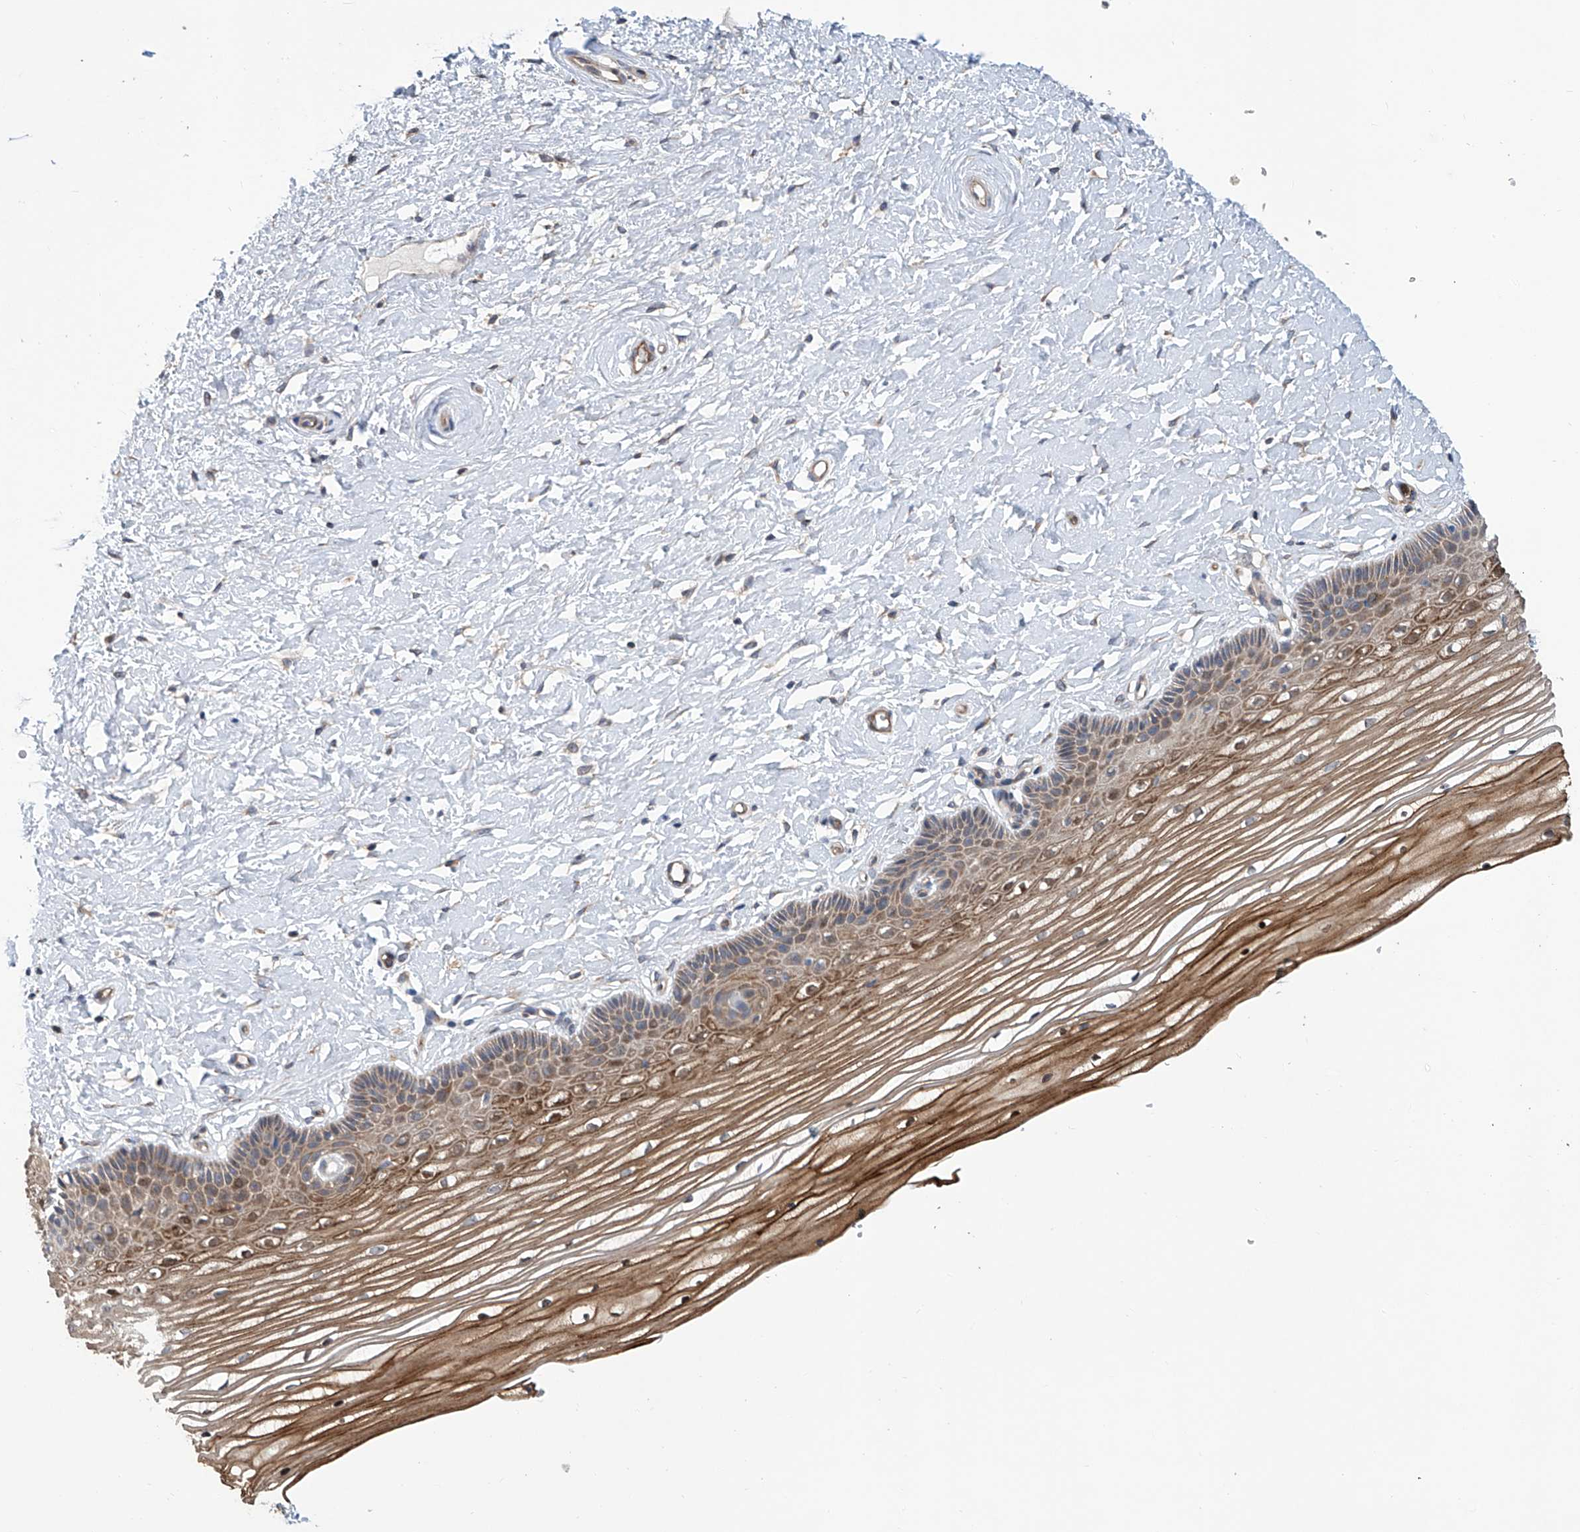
{"staining": {"intensity": "moderate", "quantity": ">75%", "location": "cytoplasmic/membranous"}, "tissue": "vagina", "cell_type": "Squamous epithelial cells", "image_type": "normal", "snomed": [{"axis": "morphology", "description": "Normal tissue, NOS"}, {"axis": "topography", "description": "Vagina"}, {"axis": "topography", "description": "Cervix"}], "caption": "This micrograph shows IHC staining of benign human vagina, with medium moderate cytoplasmic/membranous expression in approximately >75% of squamous epithelial cells.", "gene": "EIF2D", "patient": {"sex": "female", "age": 40}}